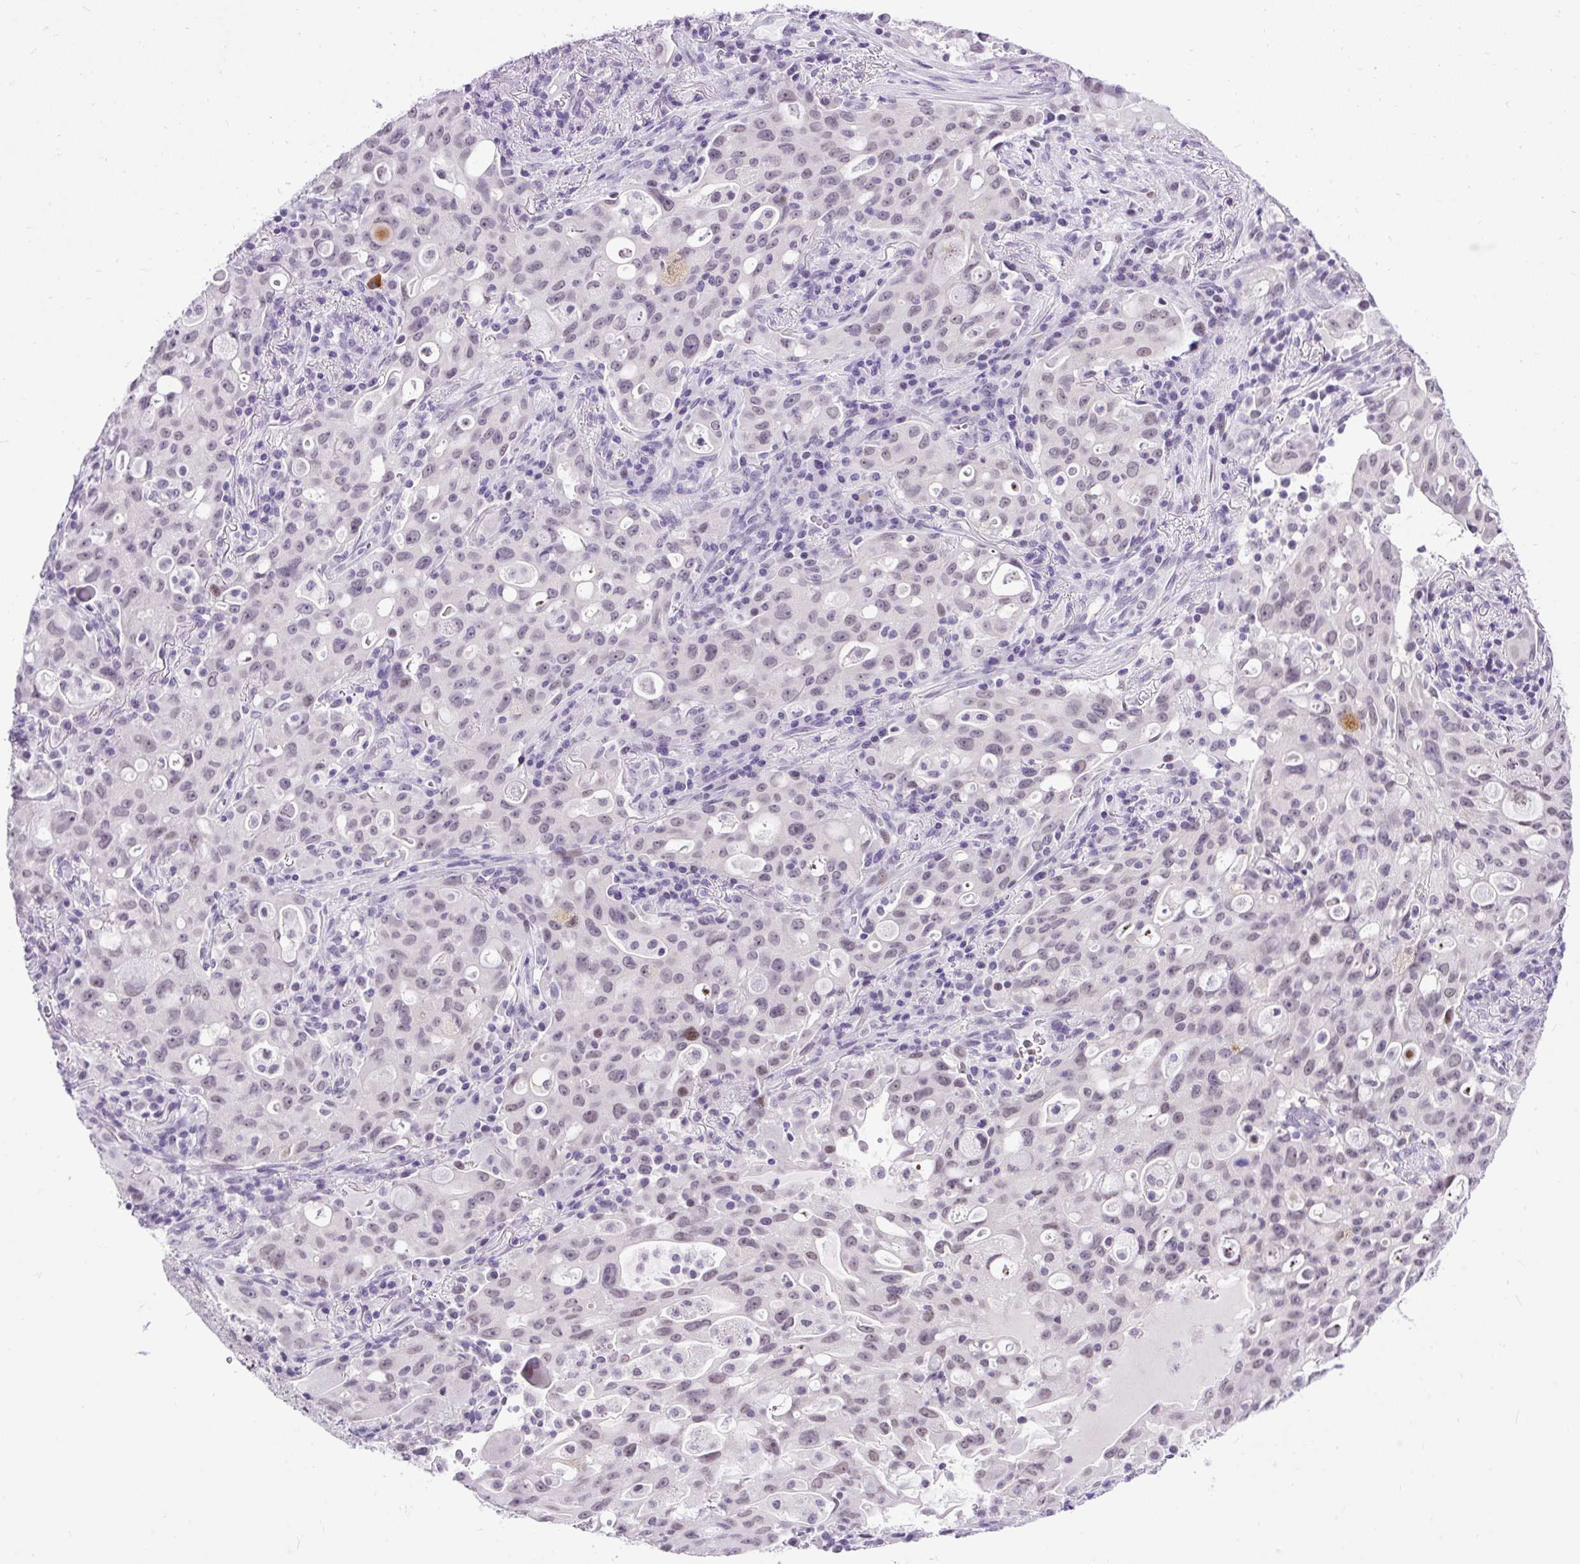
{"staining": {"intensity": "weak", "quantity": ">75%", "location": "nuclear"}, "tissue": "lung cancer", "cell_type": "Tumor cells", "image_type": "cancer", "snomed": [{"axis": "morphology", "description": "Adenocarcinoma, NOS"}, {"axis": "topography", "description": "Lung"}], "caption": "This micrograph reveals immunohistochemistry (IHC) staining of lung adenocarcinoma, with low weak nuclear expression in approximately >75% of tumor cells.", "gene": "WNT10B", "patient": {"sex": "female", "age": 44}}